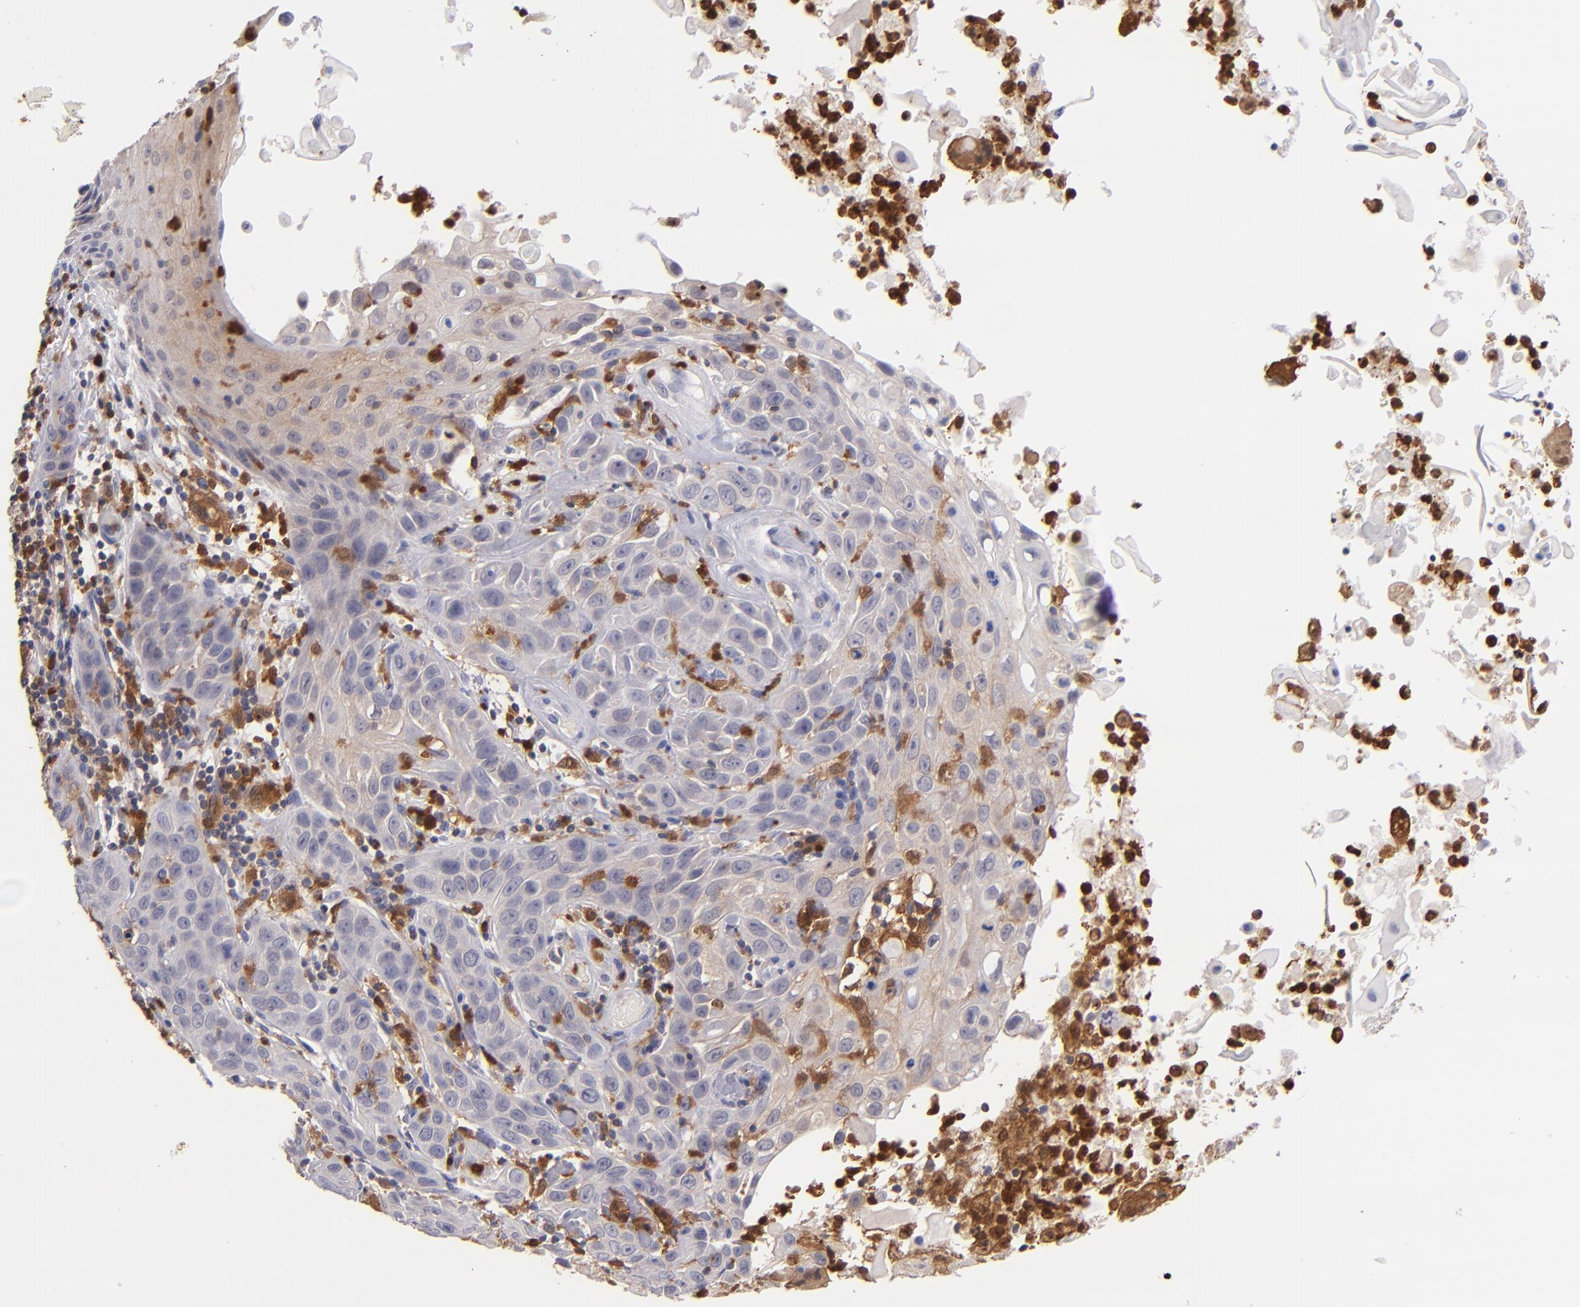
{"staining": {"intensity": "weak", "quantity": ">75%", "location": "cytoplasmic/membranous"}, "tissue": "skin cancer", "cell_type": "Tumor cells", "image_type": "cancer", "snomed": [{"axis": "morphology", "description": "Squamous cell carcinoma, NOS"}, {"axis": "topography", "description": "Skin"}], "caption": "About >75% of tumor cells in human skin squamous cell carcinoma show weak cytoplasmic/membranous protein staining as visualized by brown immunohistochemical staining.", "gene": "PRKCD", "patient": {"sex": "male", "age": 84}}